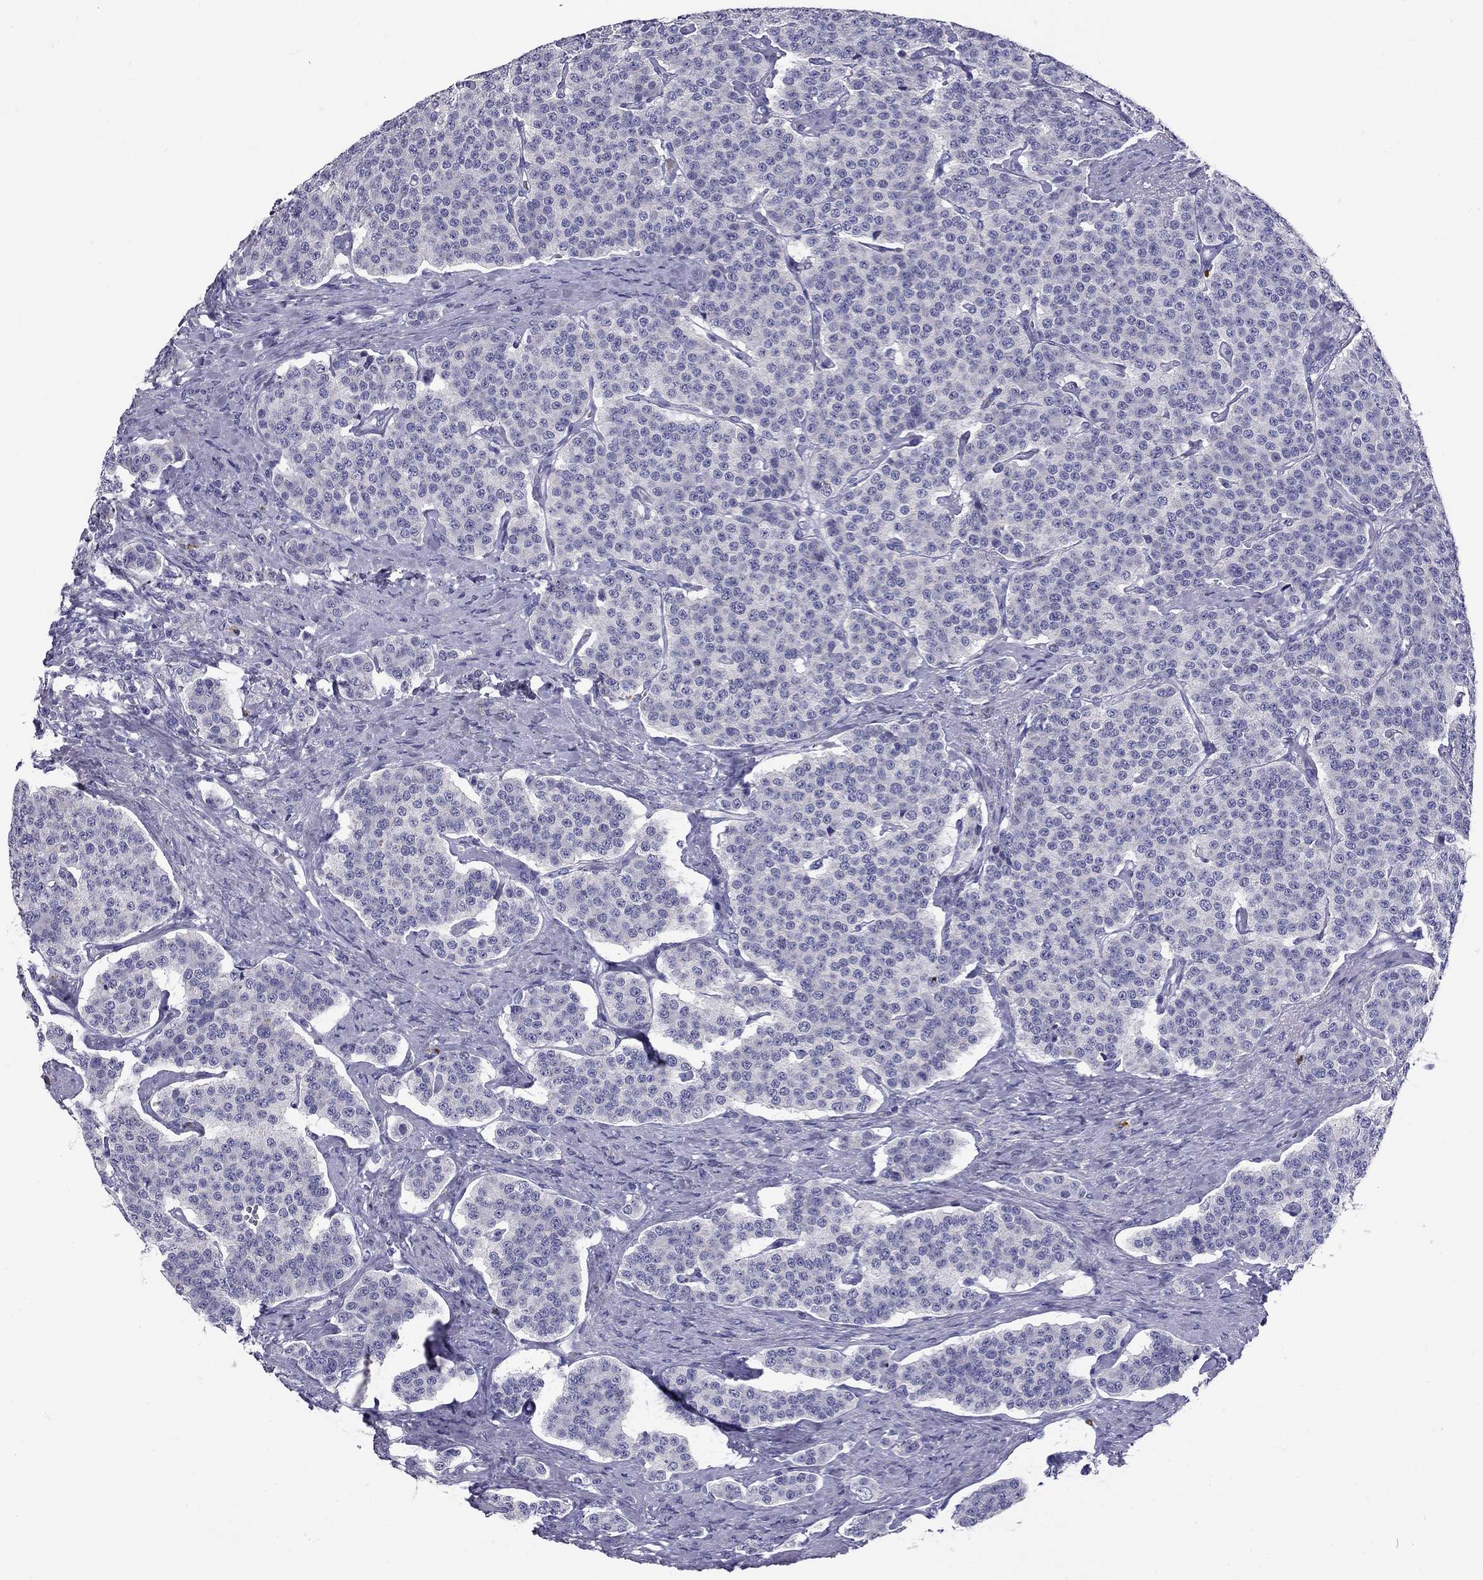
{"staining": {"intensity": "negative", "quantity": "none", "location": "none"}, "tissue": "carcinoid", "cell_type": "Tumor cells", "image_type": "cancer", "snomed": [{"axis": "morphology", "description": "Carcinoid, malignant, NOS"}, {"axis": "topography", "description": "Small intestine"}], "caption": "Tumor cells are negative for brown protein staining in carcinoid. (DAB immunohistochemistry (IHC) with hematoxylin counter stain).", "gene": "C8orf88", "patient": {"sex": "female", "age": 58}}